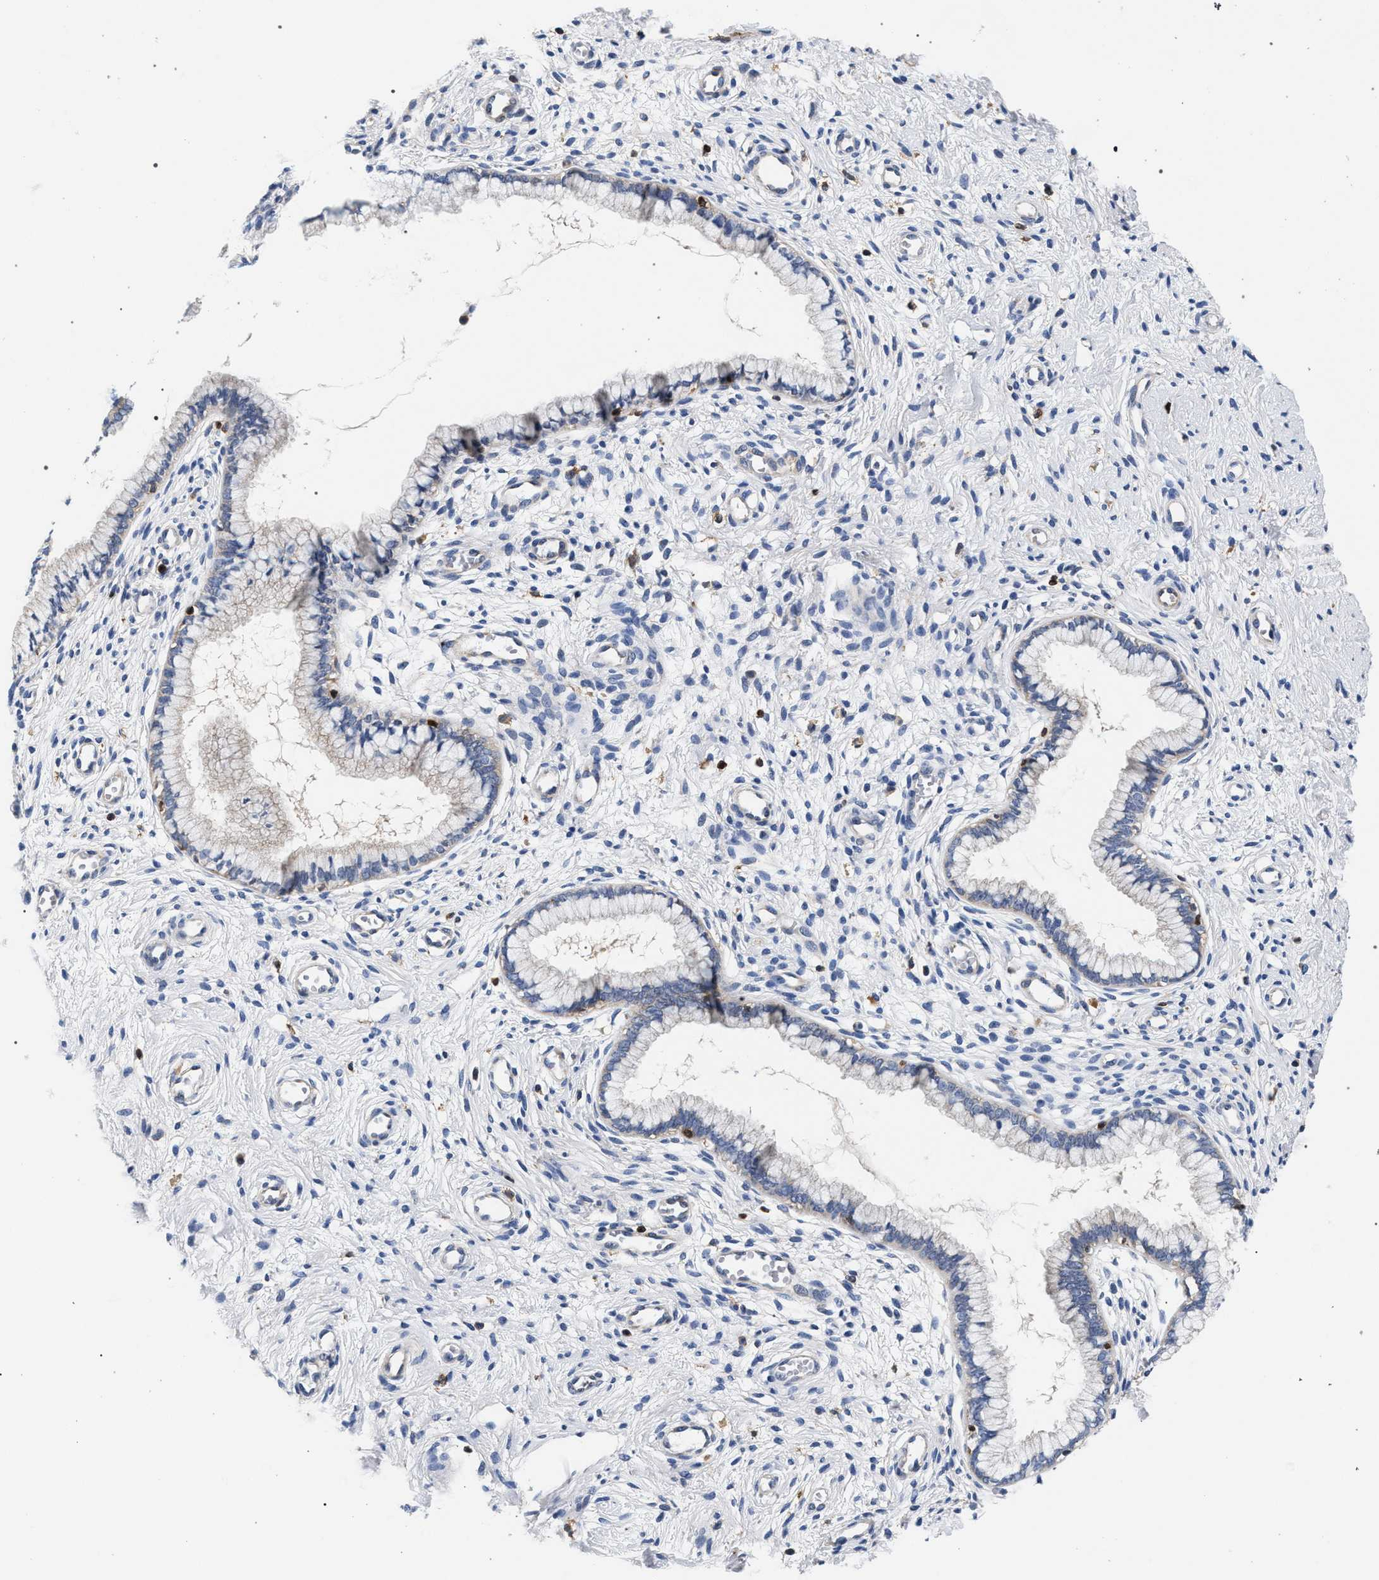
{"staining": {"intensity": "negative", "quantity": "none", "location": "none"}, "tissue": "cervix", "cell_type": "Glandular cells", "image_type": "normal", "snomed": [{"axis": "morphology", "description": "Normal tissue, NOS"}, {"axis": "topography", "description": "Cervix"}], "caption": "This is a micrograph of immunohistochemistry (IHC) staining of normal cervix, which shows no staining in glandular cells.", "gene": "LASP1", "patient": {"sex": "female", "age": 65}}